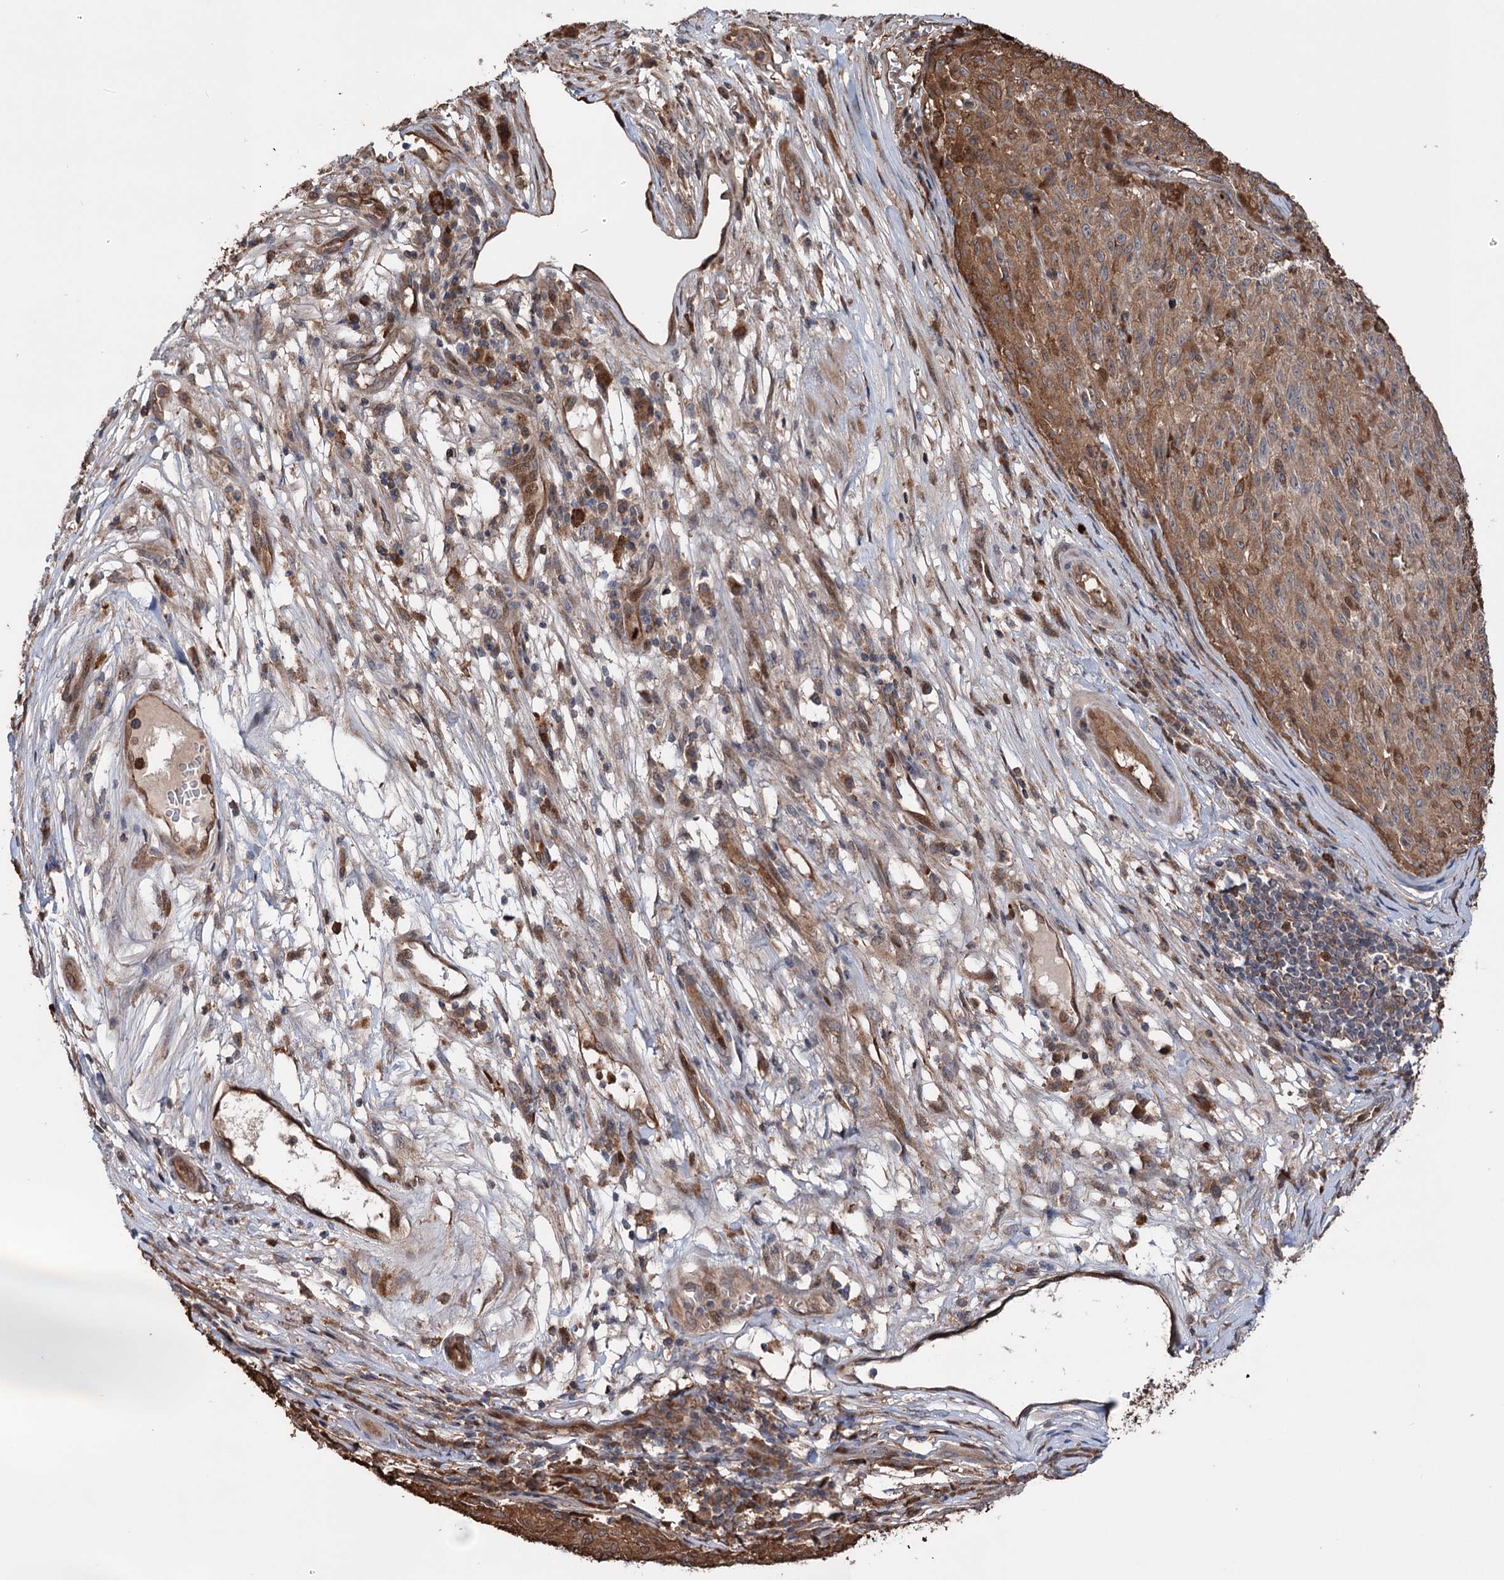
{"staining": {"intensity": "moderate", "quantity": ">75%", "location": "cytoplasmic/membranous"}, "tissue": "melanoma", "cell_type": "Tumor cells", "image_type": "cancer", "snomed": [{"axis": "morphology", "description": "Malignant melanoma, NOS"}, {"axis": "topography", "description": "Skin"}], "caption": "Malignant melanoma tissue displays moderate cytoplasmic/membranous staining in about >75% of tumor cells", "gene": "NCAPD2", "patient": {"sex": "female", "age": 82}}